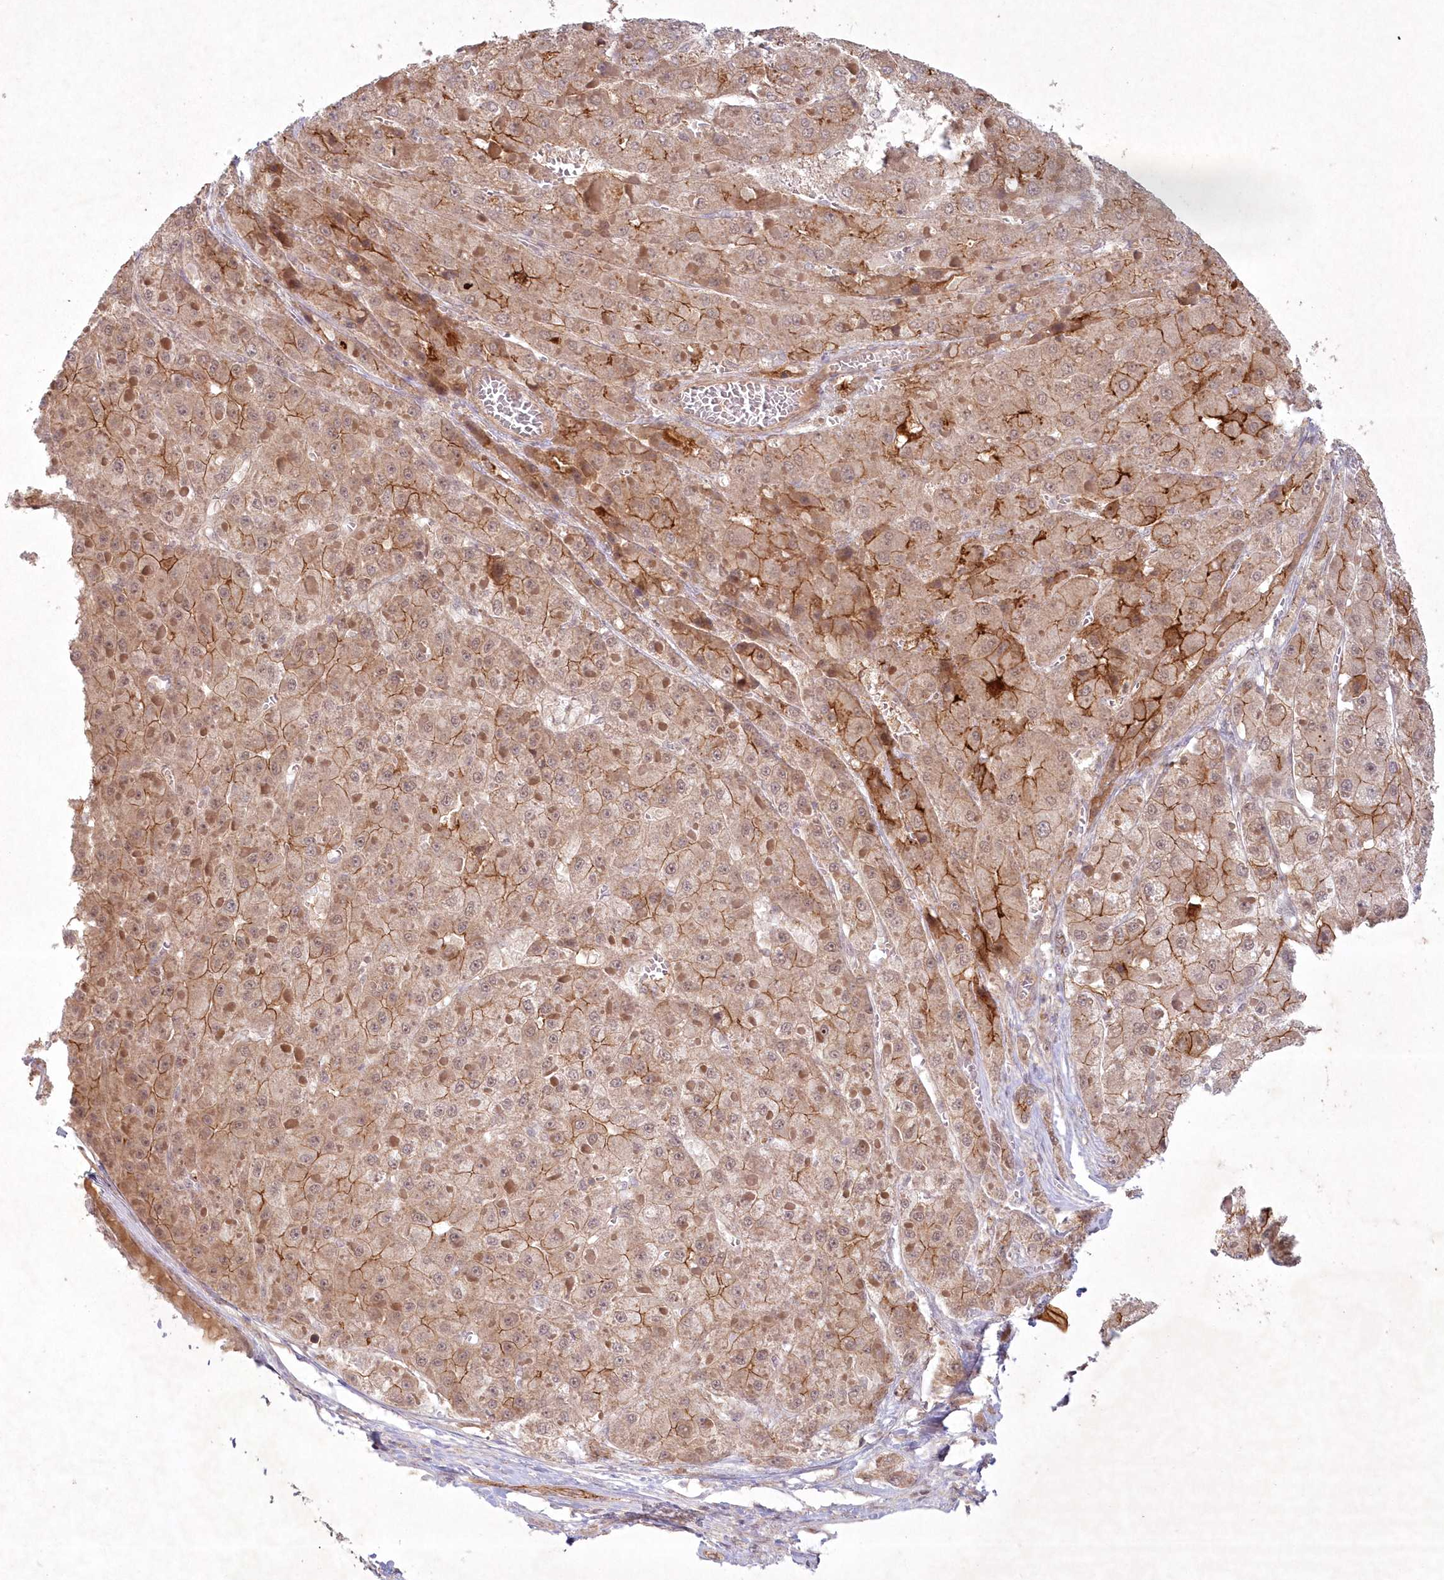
{"staining": {"intensity": "strong", "quantity": "25%-75%", "location": "cytoplasmic/membranous"}, "tissue": "liver cancer", "cell_type": "Tumor cells", "image_type": "cancer", "snomed": [{"axis": "morphology", "description": "Carcinoma, Hepatocellular, NOS"}, {"axis": "topography", "description": "Liver"}], "caption": "Immunohistochemical staining of hepatocellular carcinoma (liver) shows high levels of strong cytoplasmic/membranous protein staining in approximately 25%-75% of tumor cells. The protein is shown in brown color, while the nuclei are stained blue.", "gene": "TOGARAM2", "patient": {"sex": "female", "age": 73}}